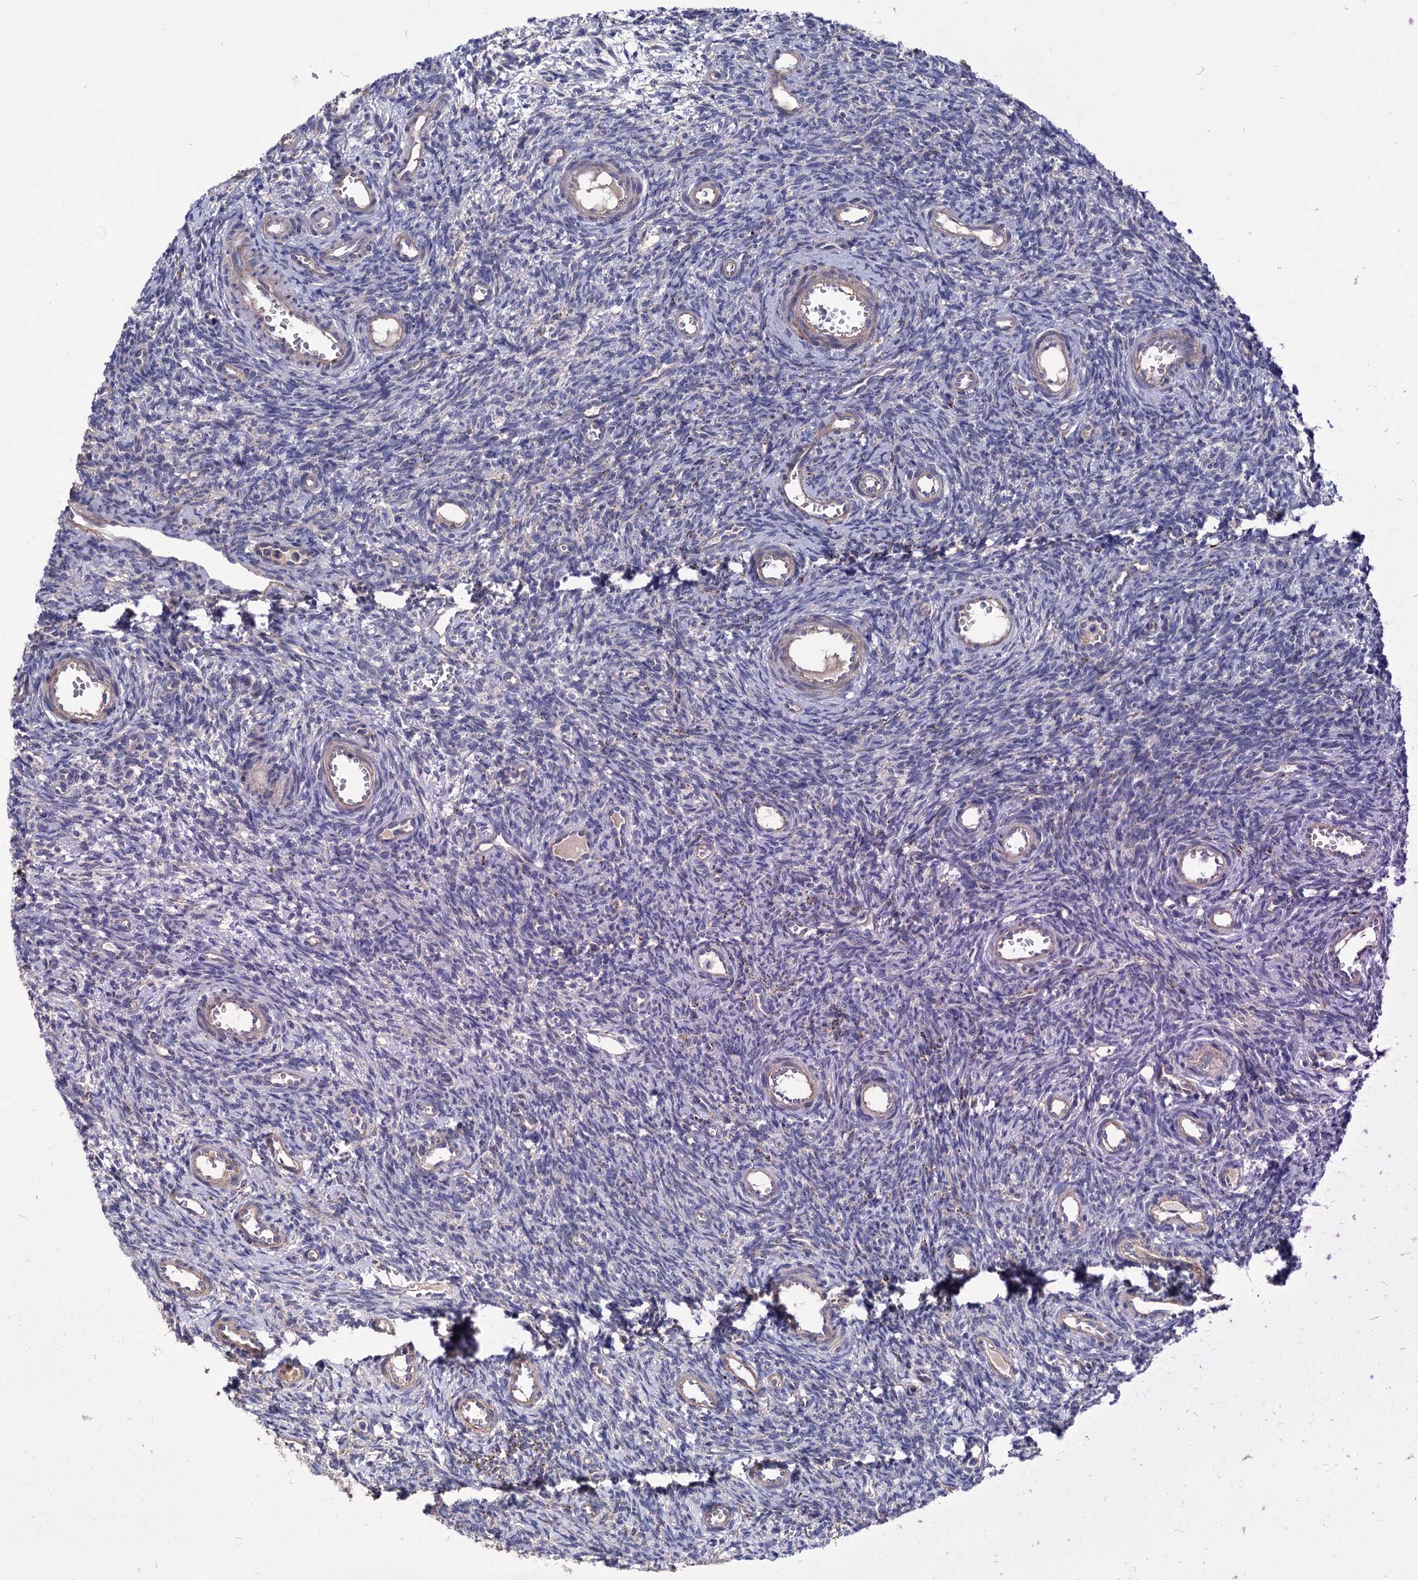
{"staining": {"intensity": "negative", "quantity": "none", "location": "none"}, "tissue": "ovary", "cell_type": "Ovarian stroma cells", "image_type": "normal", "snomed": [{"axis": "morphology", "description": "Normal tissue, NOS"}, {"axis": "topography", "description": "Ovary"}], "caption": "Human ovary stained for a protein using IHC reveals no positivity in ovarian stroma cells.", "gene": "NUDCD2", "patient": {"sex": "female", "age": 39}}